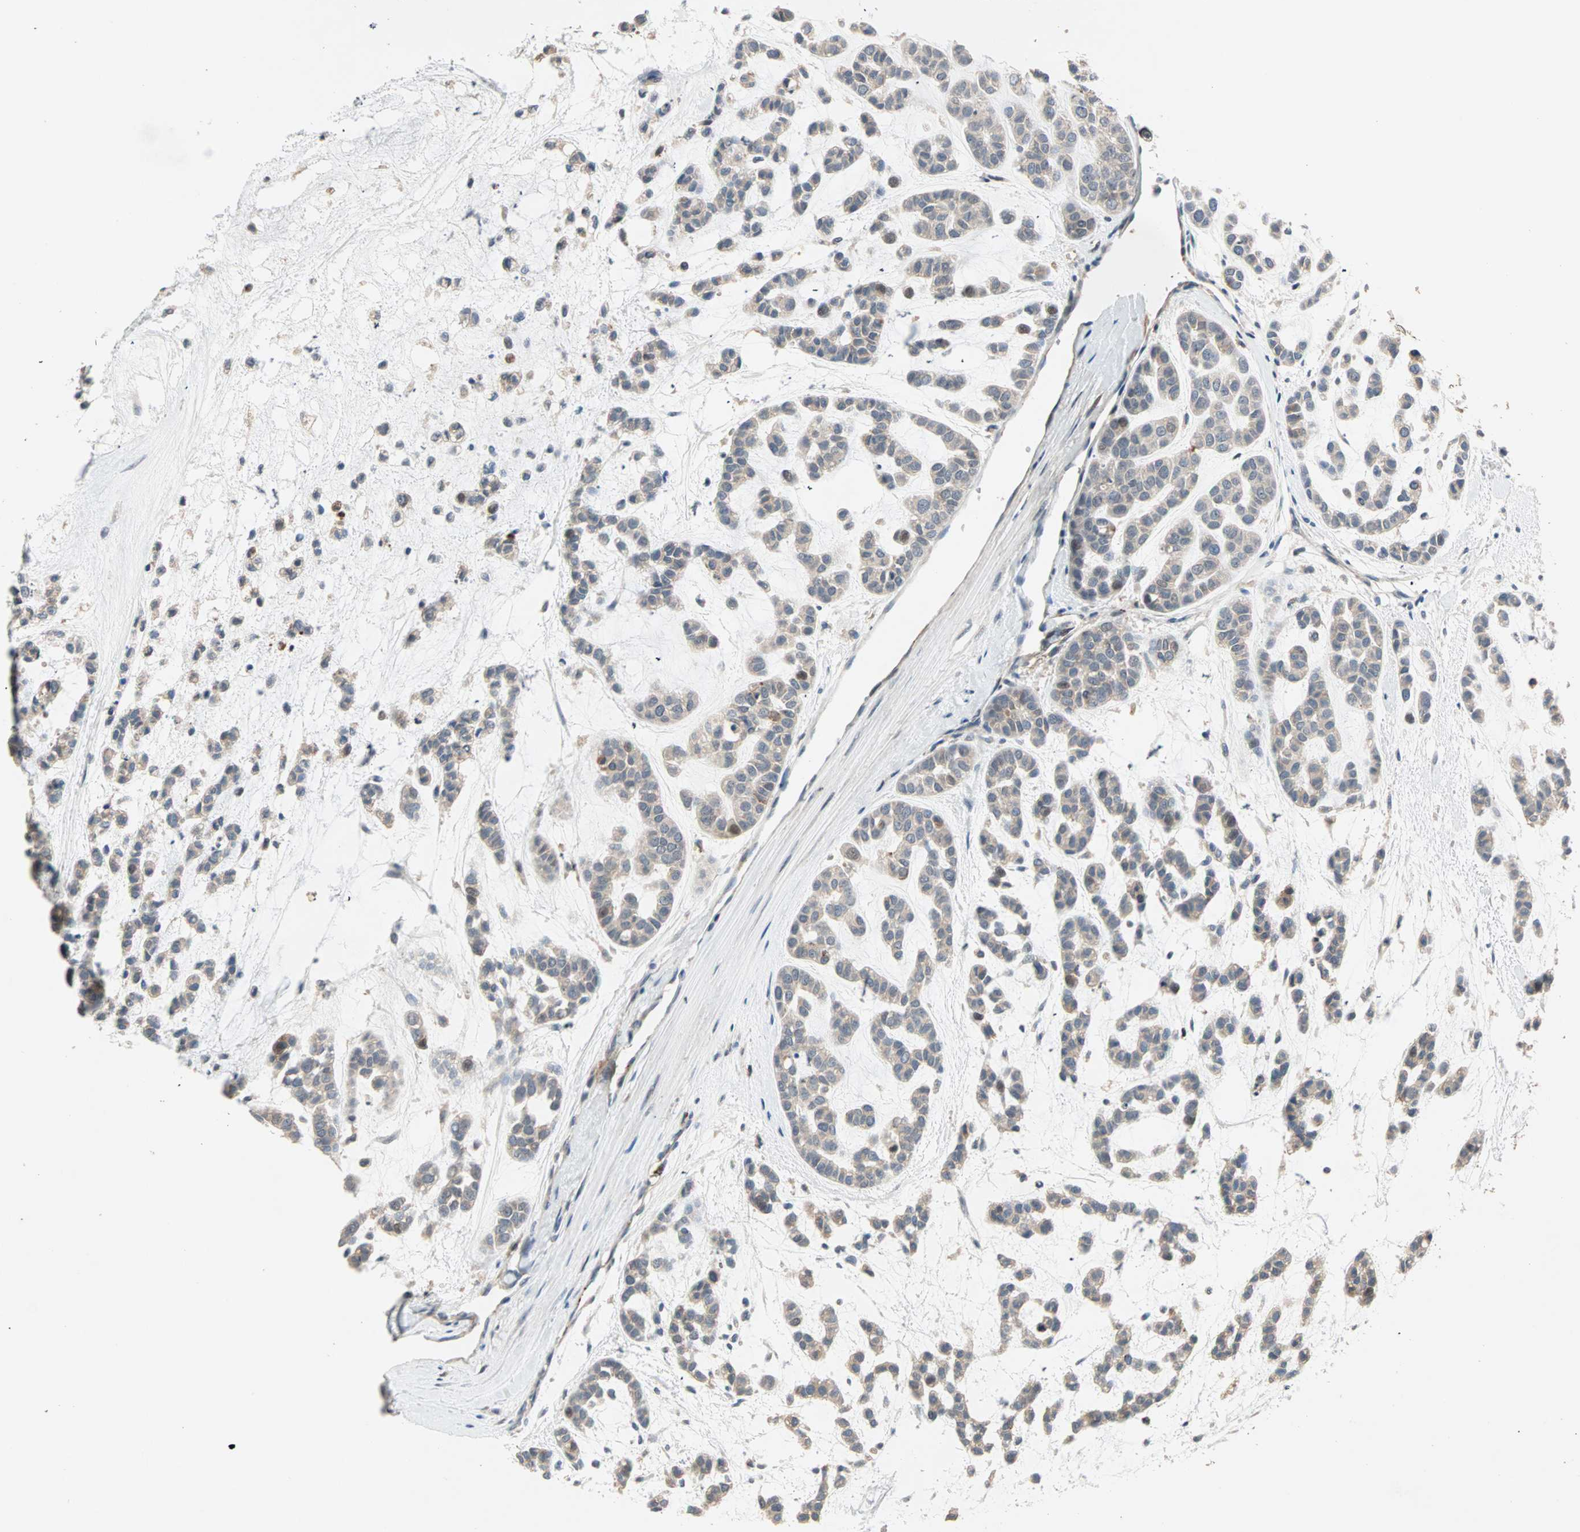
{"staining": {"intensity": "moderate", "quantity": "25%-75%", "location": "cytoplasmic/membranous"}, "tissue": "head and neck cancer", "cell_type": "Tumor cells", "image_type": "cancer", "snomed": [{"axis": "morphology", "description": "Adenocarcinoma, NOS"}, {"axis": "morphology", "description": "Adenoma, NOS"}, {"axis": "topography", "description": "Head-Neck"}], "caption": "Head and neck adenocarcinoma stained with DAB IHC reveals medium levels of moderate cytoplasmic/membranous positivity in approximately 25%-75% of tumor cells. (DAB (3,3'-diaminobenzidine) IHC with brightfield microscopy, high magnification).", "gene": "PROS1", "patient": {"sex": "female", "age": 55}}